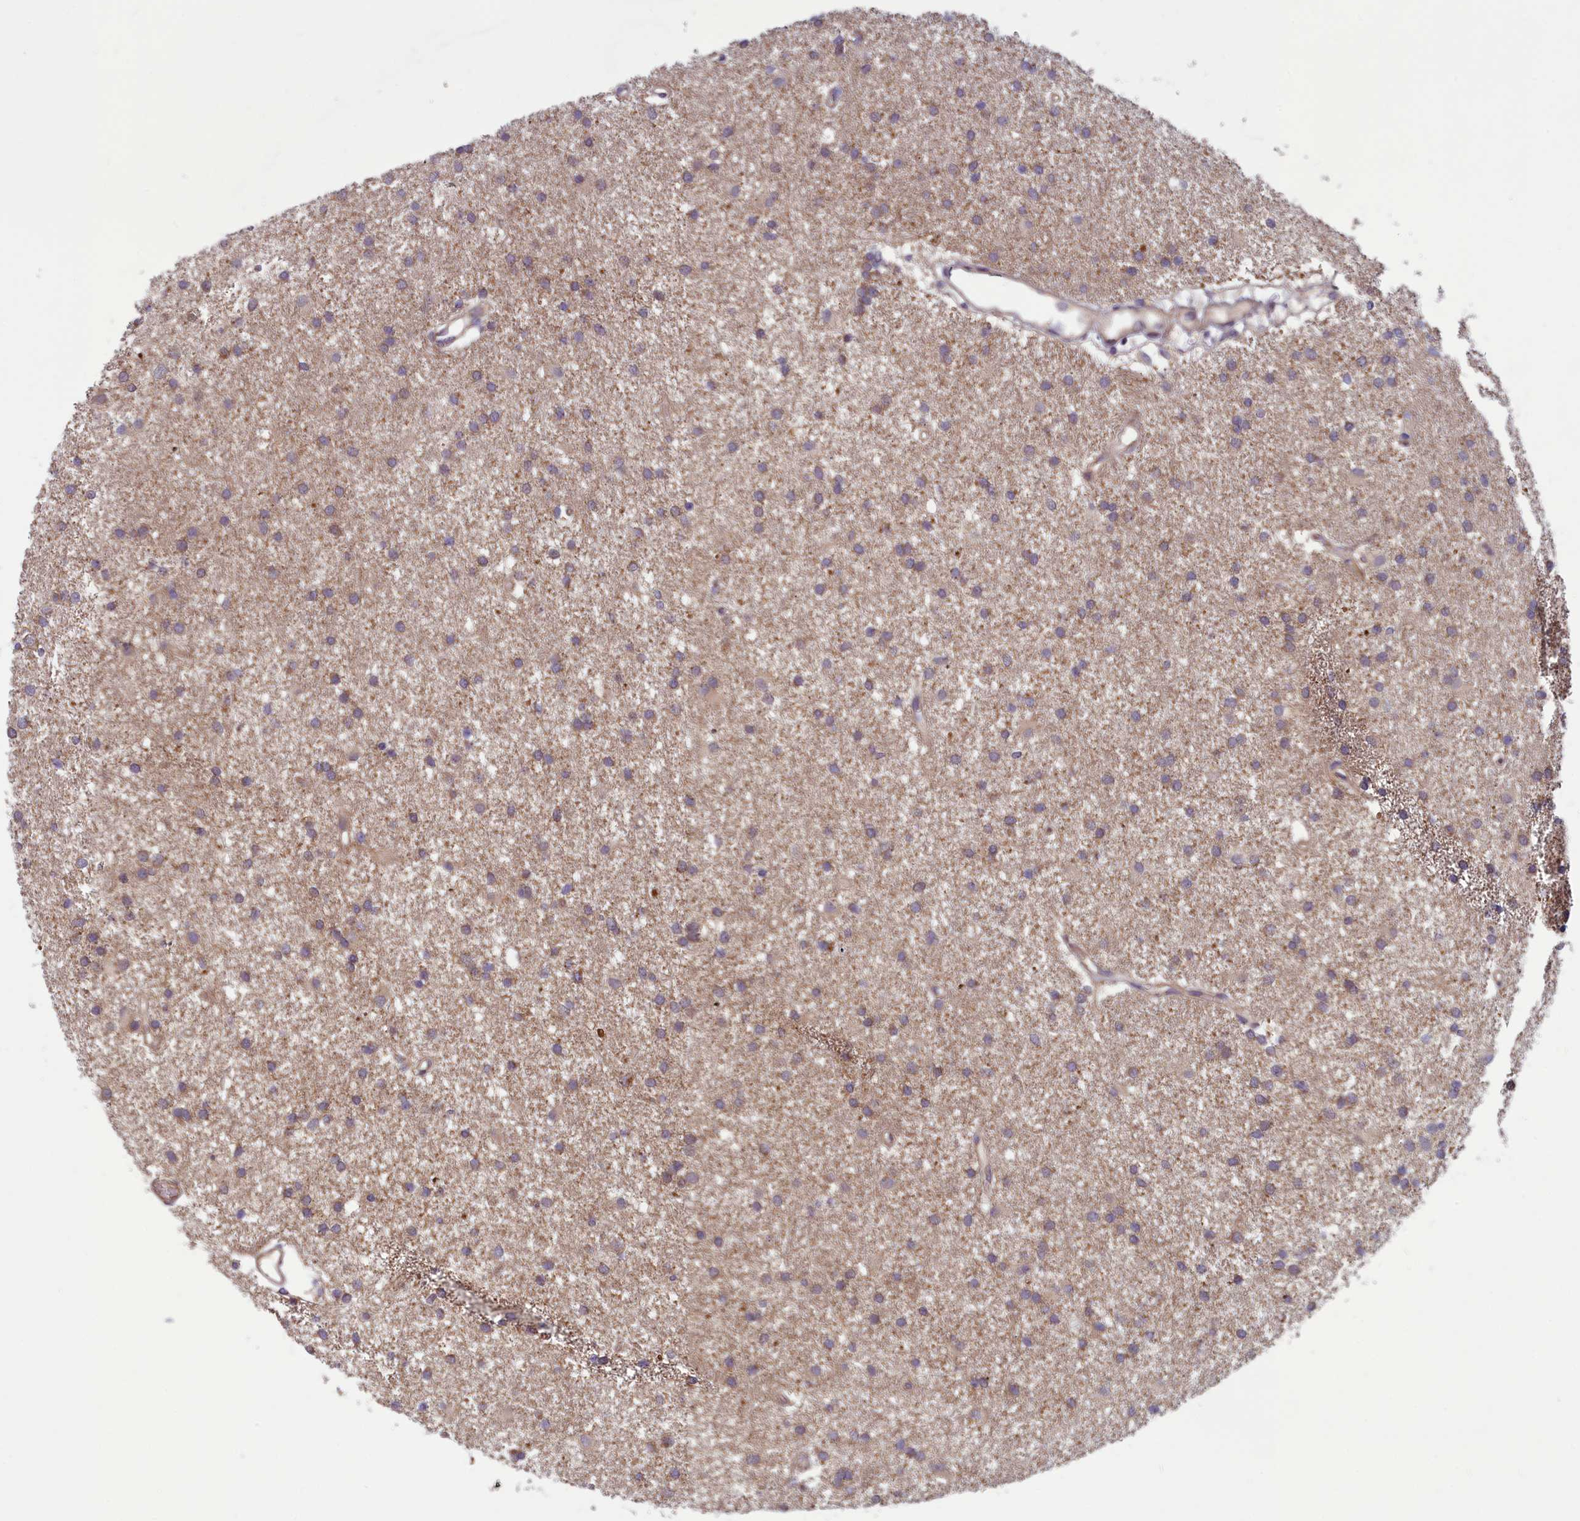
{"staining": {"intensity": "weak", "quantity": "<25%", "location": "cytoplasmic/membranous"}, "tissue": "glioma", "cell_type": "Tumor cells", "image_type": "cancer", "snomed": [{"axis": "morphology", "description": "Glioma, malignant, High grade"}, {"axis": "topography", "description": "Brain"}], "caption": "Image shows no protein positivity in tumor cells of high-grade glioma (malignant) tissue. (Stains: DAB (3,3'-diaminobenzidine) IHC with hematoxylin counter stain, Microscopy: brightfield microscopy at high magnification).", "gene": "HECA", "patient": {"sex": "male", "age": 77}}